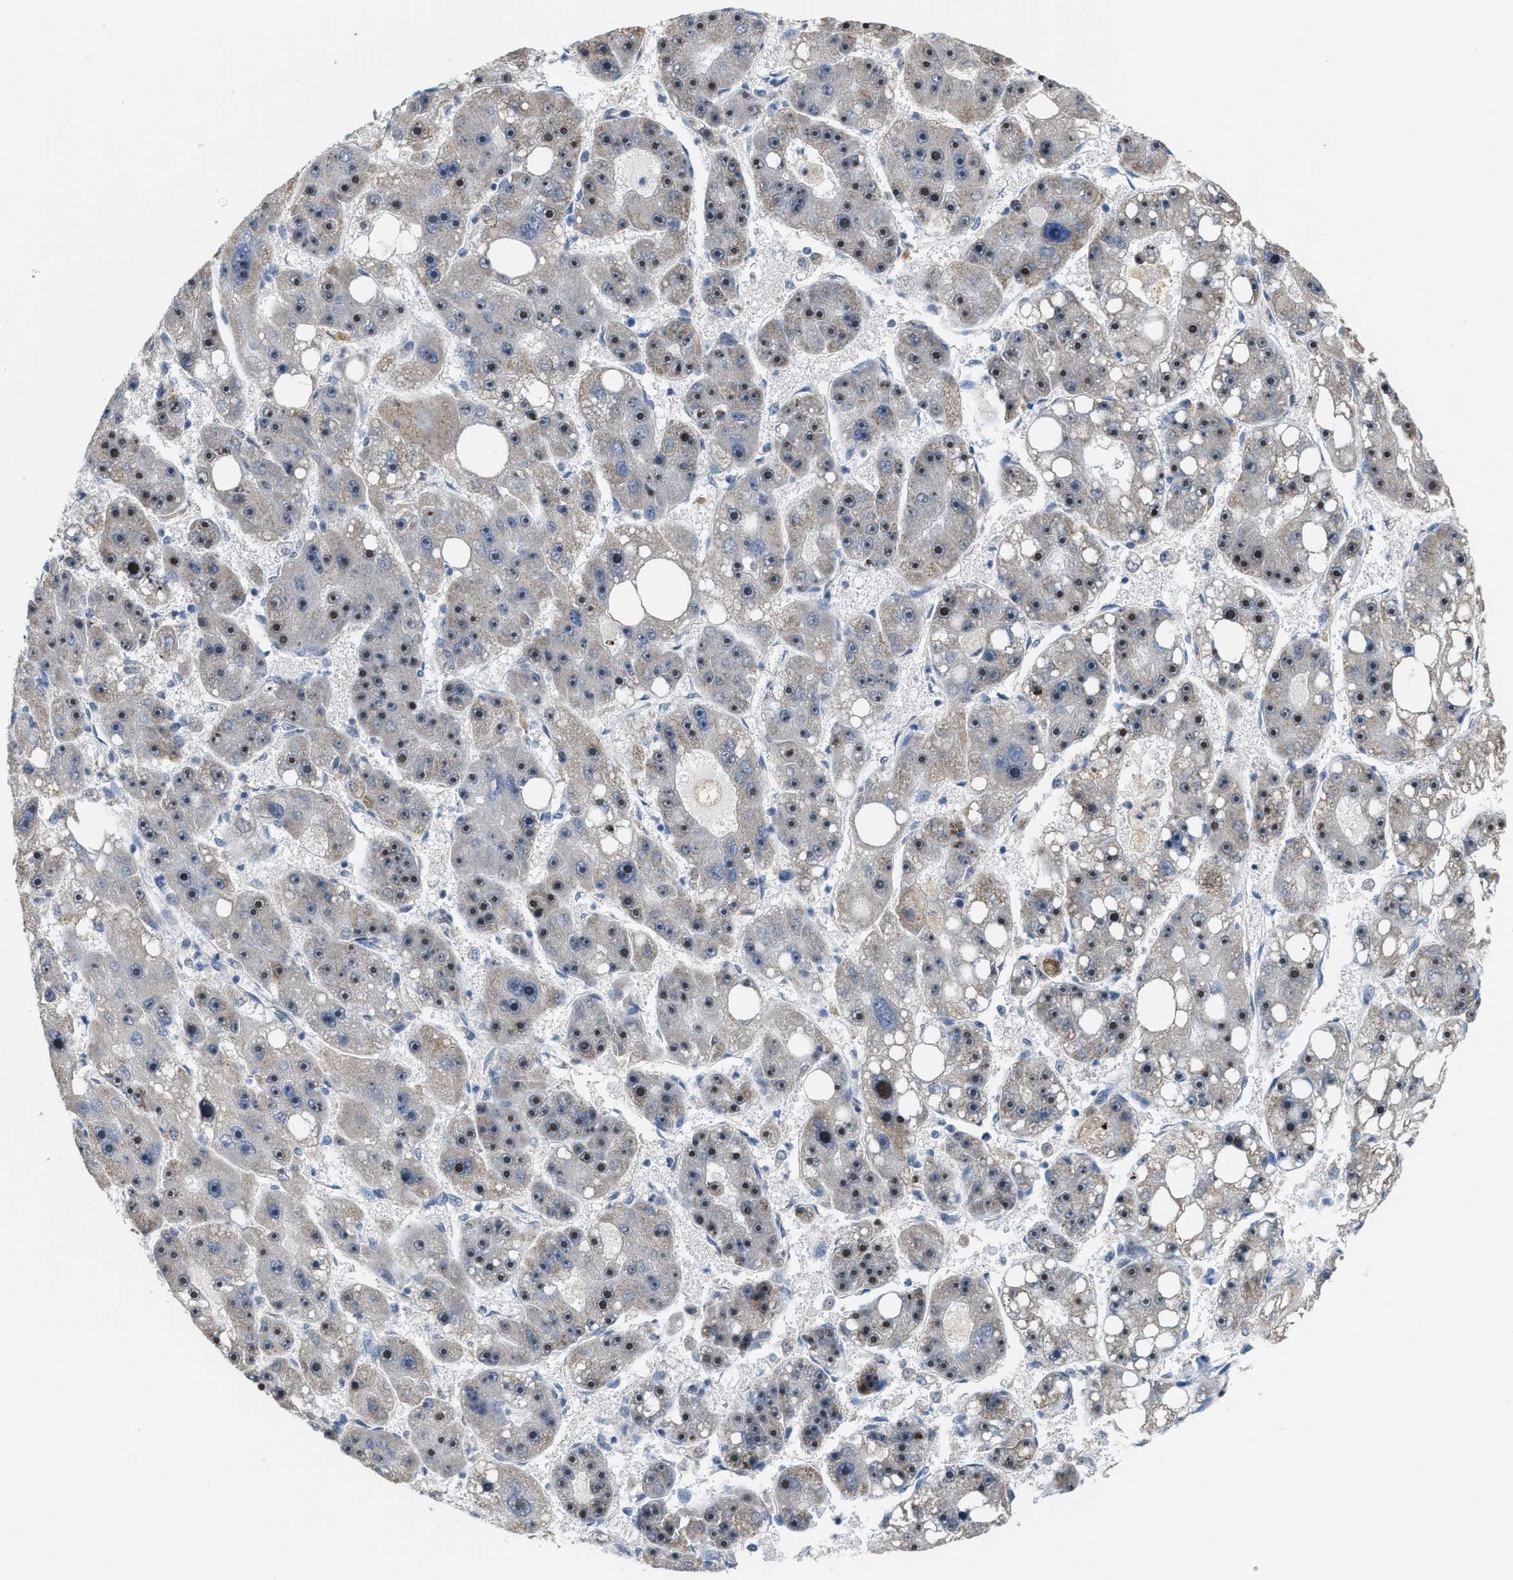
{"staining": {"intensity": "strong", "quantity": ">75%", "location": "nuclear"}, "tissue": "liver cancer", "cell_type": "Tumor cells", "image_type": "cancer", "snomed": [{"axis": "morphology", "description": "Carcinoma, Hepatocellular, NOS"}, {"axis": "topography", "description": "Liver"}], "caption": "The image displays immunohistochemical staining of liver cancer. There is strong nuclear expression is identified in approximately >75% of tumor cells. The protein of interest is shown in brown color, while the nuclei are stained blue.", "gene": "ZNF783", "patient": {"sex": "female", "age": 61}}